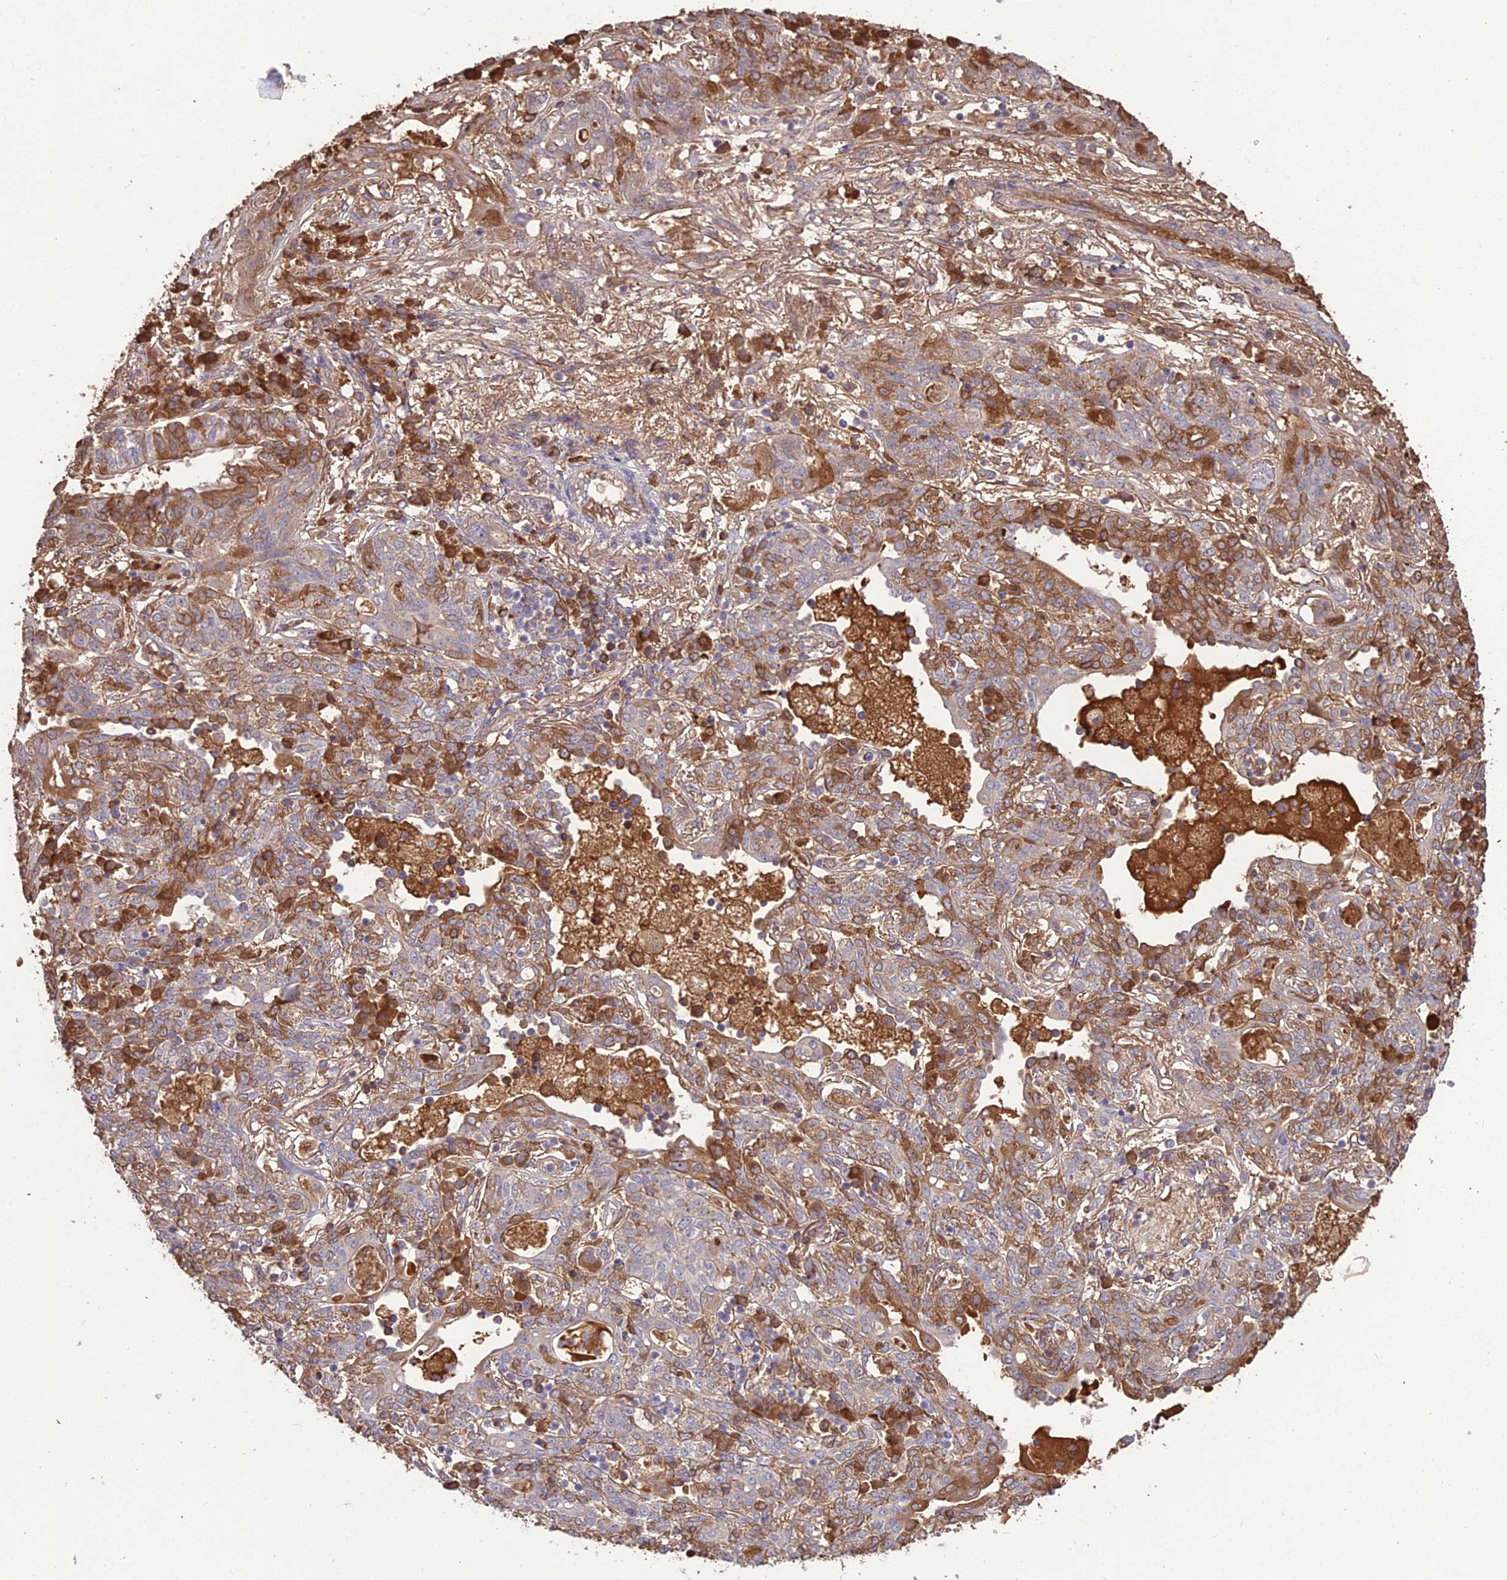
{"staining": {"intensity": "moderate", "quantity": "<25%", "location": "cytoplasmic/membranous"}, "tissue": "lung cancer", "cell_type": "Tumor cells", "image_type": "cancer", "snomed": [{"axis": "morphology", "description": "Squamous cell carcinoma, NOS"}, {"axis": "topography", "description": "Lung"}], "caption": "Immunohistochemistry image of squamous cell carcinoma (lung) stained for a protein (brown), which shows low levels of moderate cytoplasmic/membranous positivity in approximately <25% of tumor cells.", "gene": "KCTD16", "patient": {"sex": "female", "age": 70}}